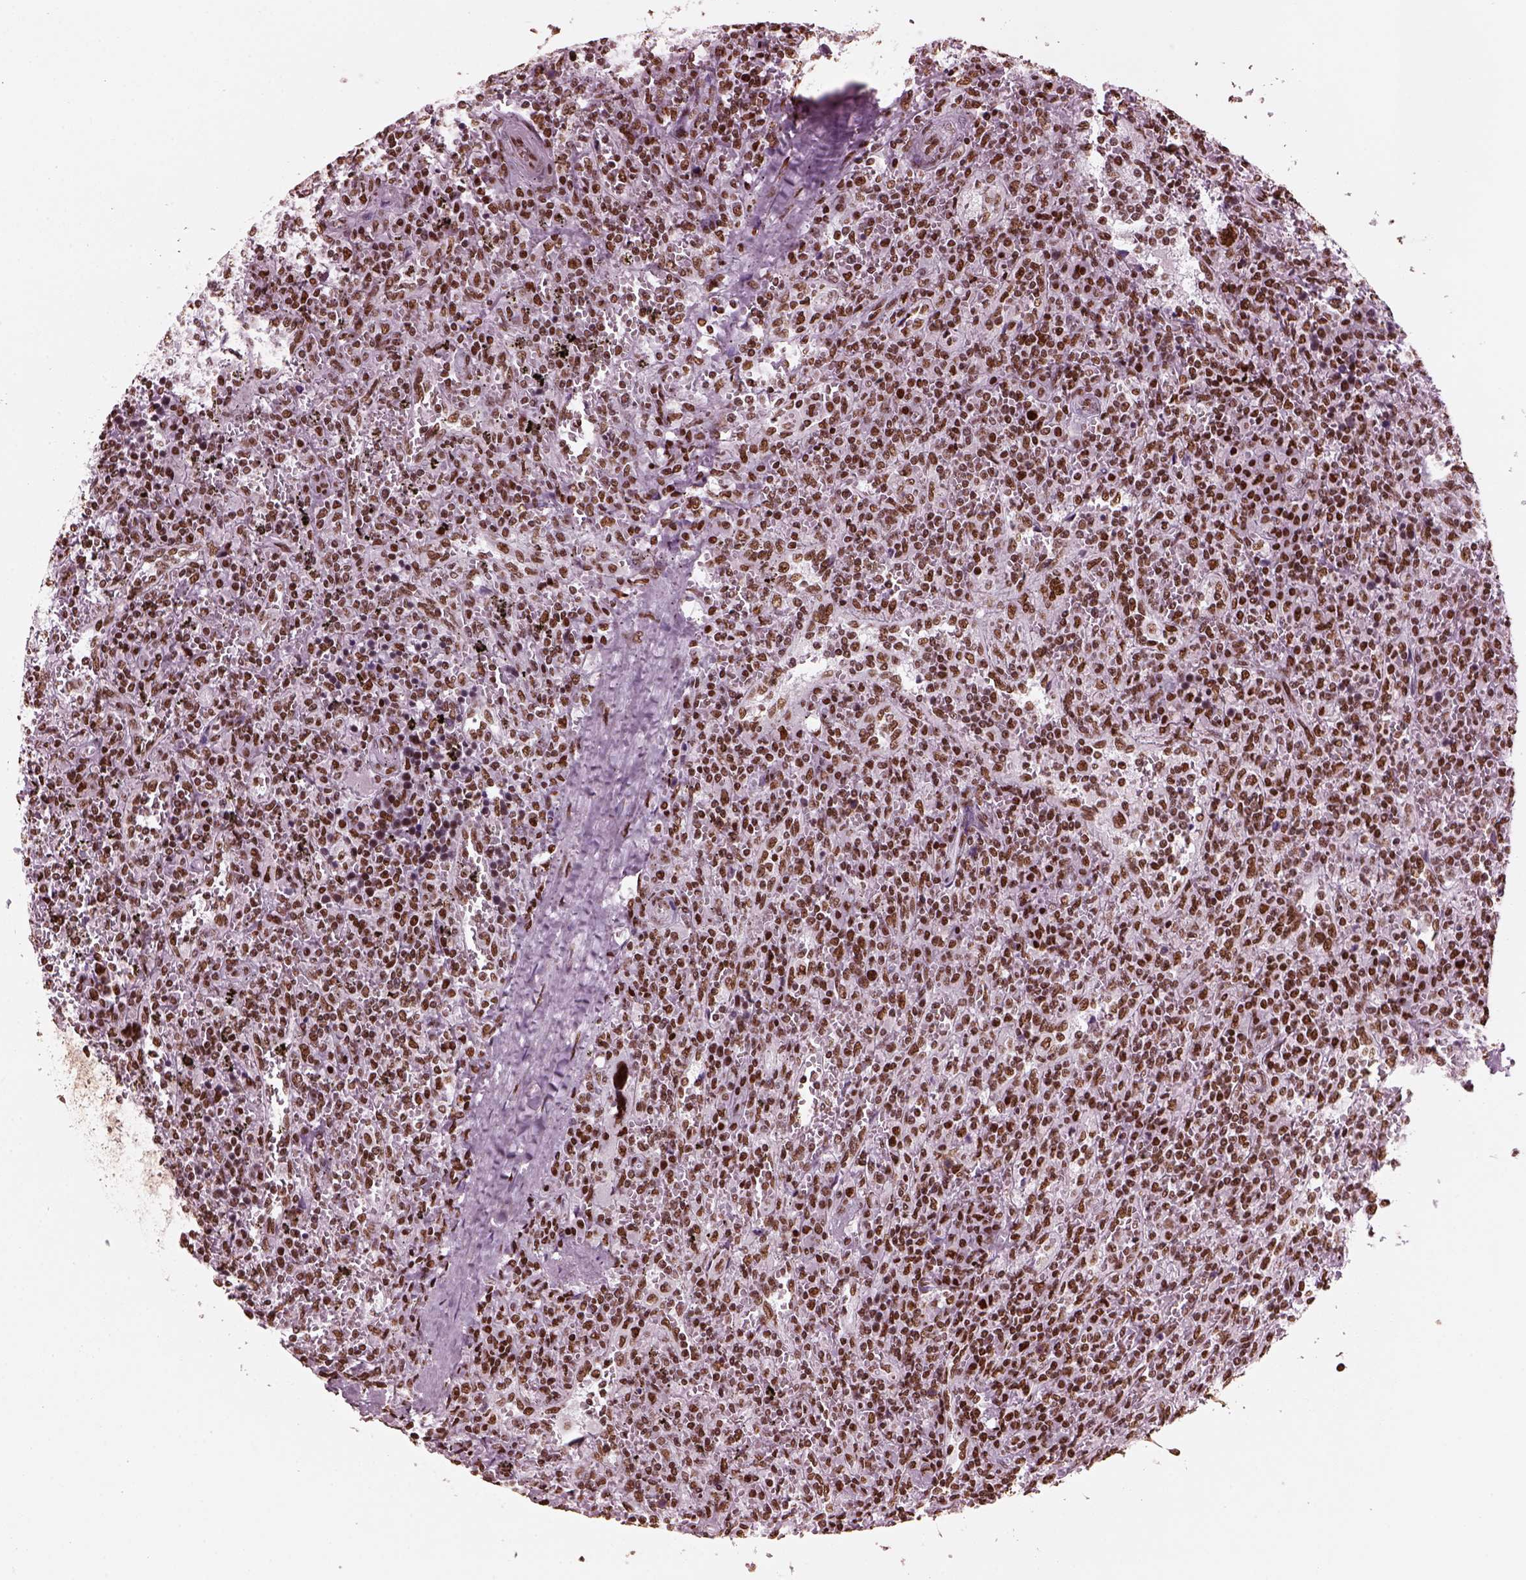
{"staining": {"intensity": "strong", "quantity": ">75%", "location": "nuclear"}, "tissue": "lymphoma", "cell_type": "Tumor cells", "image_type": "cancer", "snomed": [{"axis": "morphology", "description": "Malignant lymphoma, non-Hodgkin's type, Low grade"}, {"axis": "topography", "description": "Spleen"}], "caption": "IHC (DAB (3,3'-diaminobenzidine)) staining of low-grade malignant lymphoma, non-Hodgkin's type displays strong nuclear protein positivity in about >75% of tumor cells.", "gene": "CBFA2T3", "patient": {"sex": "male", "age": 62}}